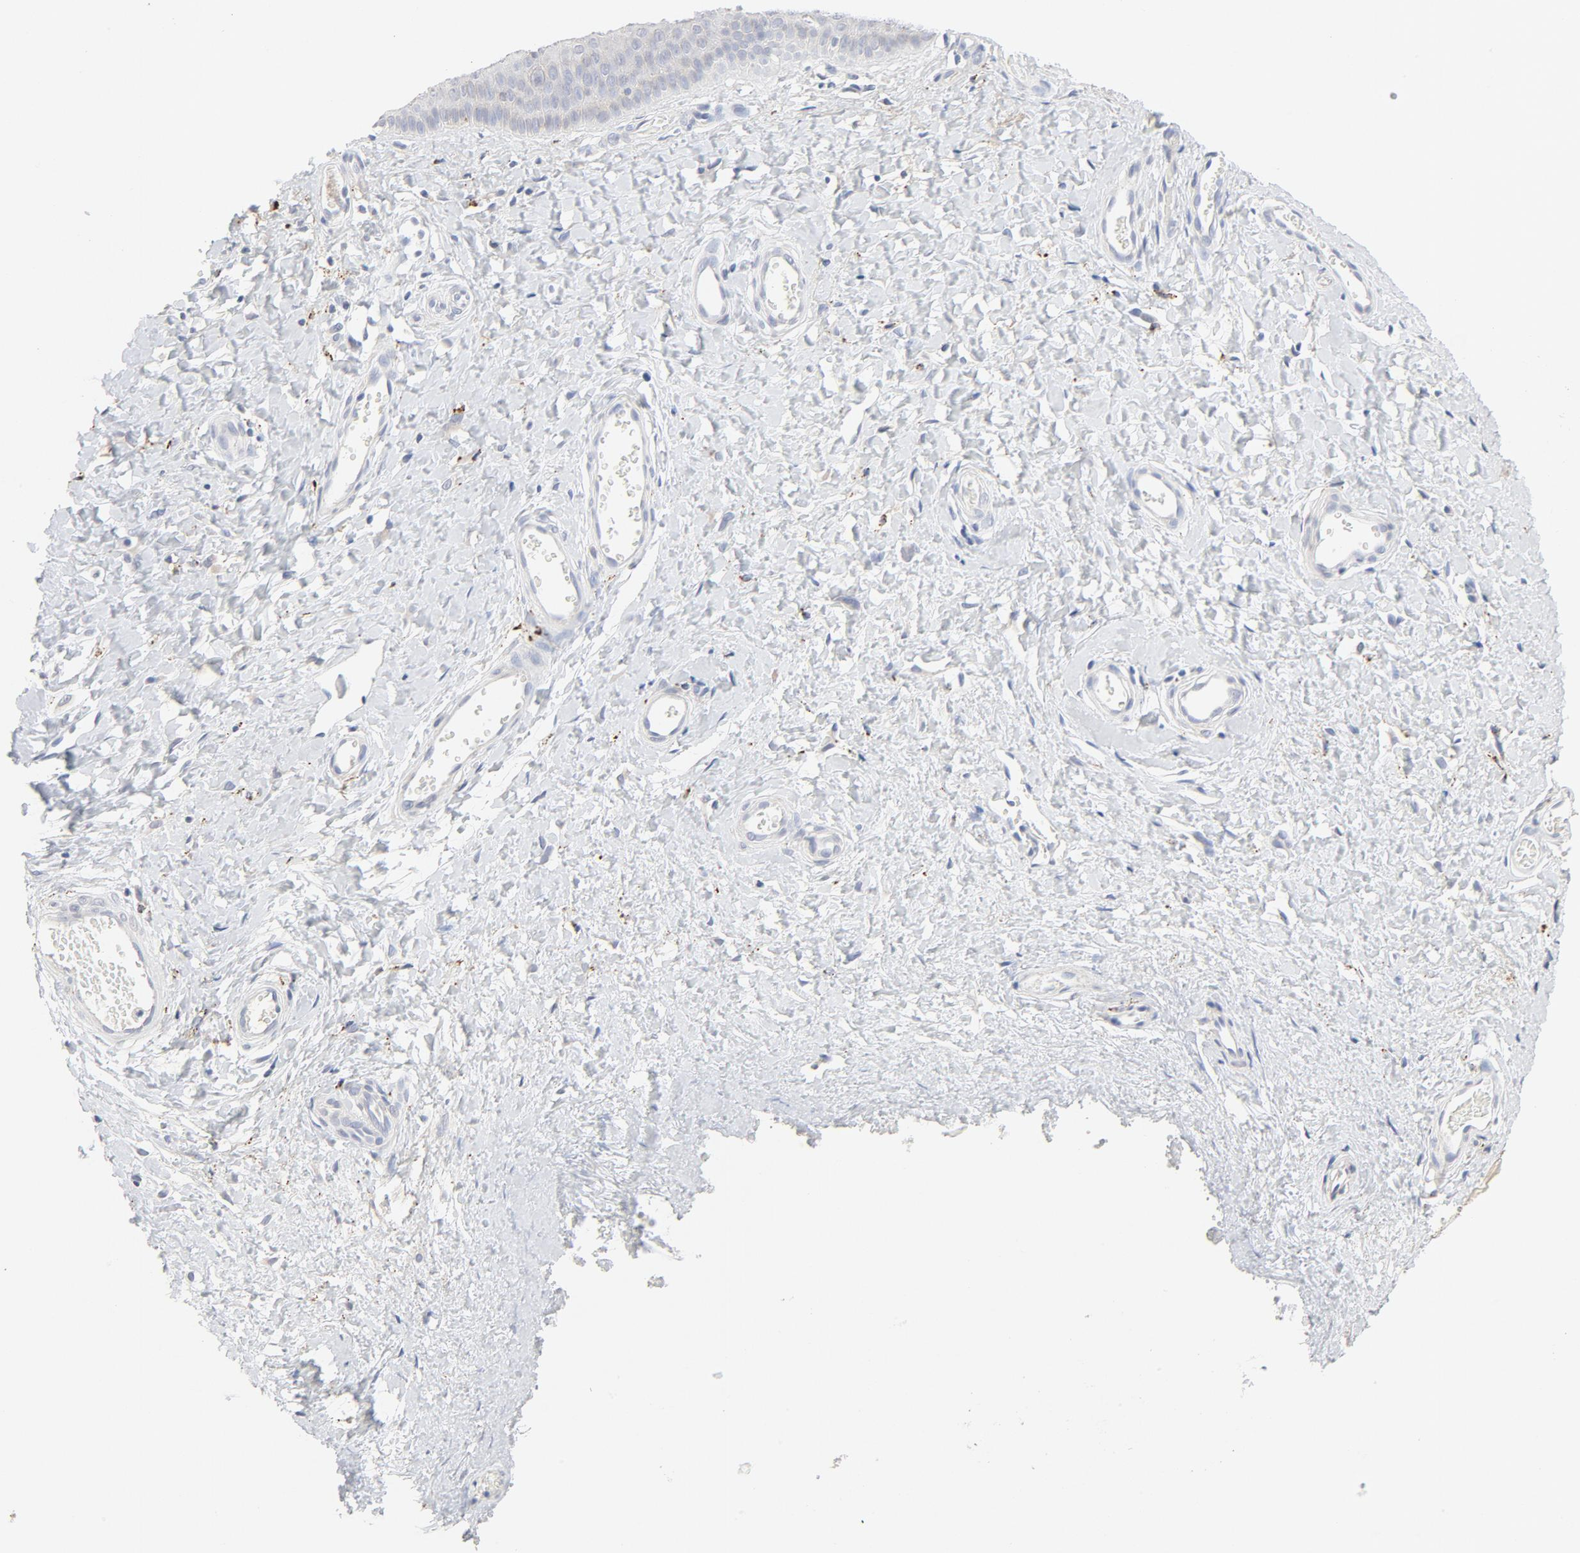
{"staining": {"intensity": "strong", "quantity": ">75%", "location": "cytoplasmic/membranous"}, "tissue": "cervix", "cell_type": "Glandular cells", "image_type": "normal", "snomed": [{"axis": "morphology", "description": "Normal tissue, NOS"}, {"axis": "topography", "description": "Cervix"}], "caption": "IHC of unremarkable cervix exhibits high levels of strong cytoplasmic/membranous positivity in about >75% of glandular cells. Nuclei are stained in blue.", "gene": "MAGEB17", "patient": {"sex": "female", "age": 55}}